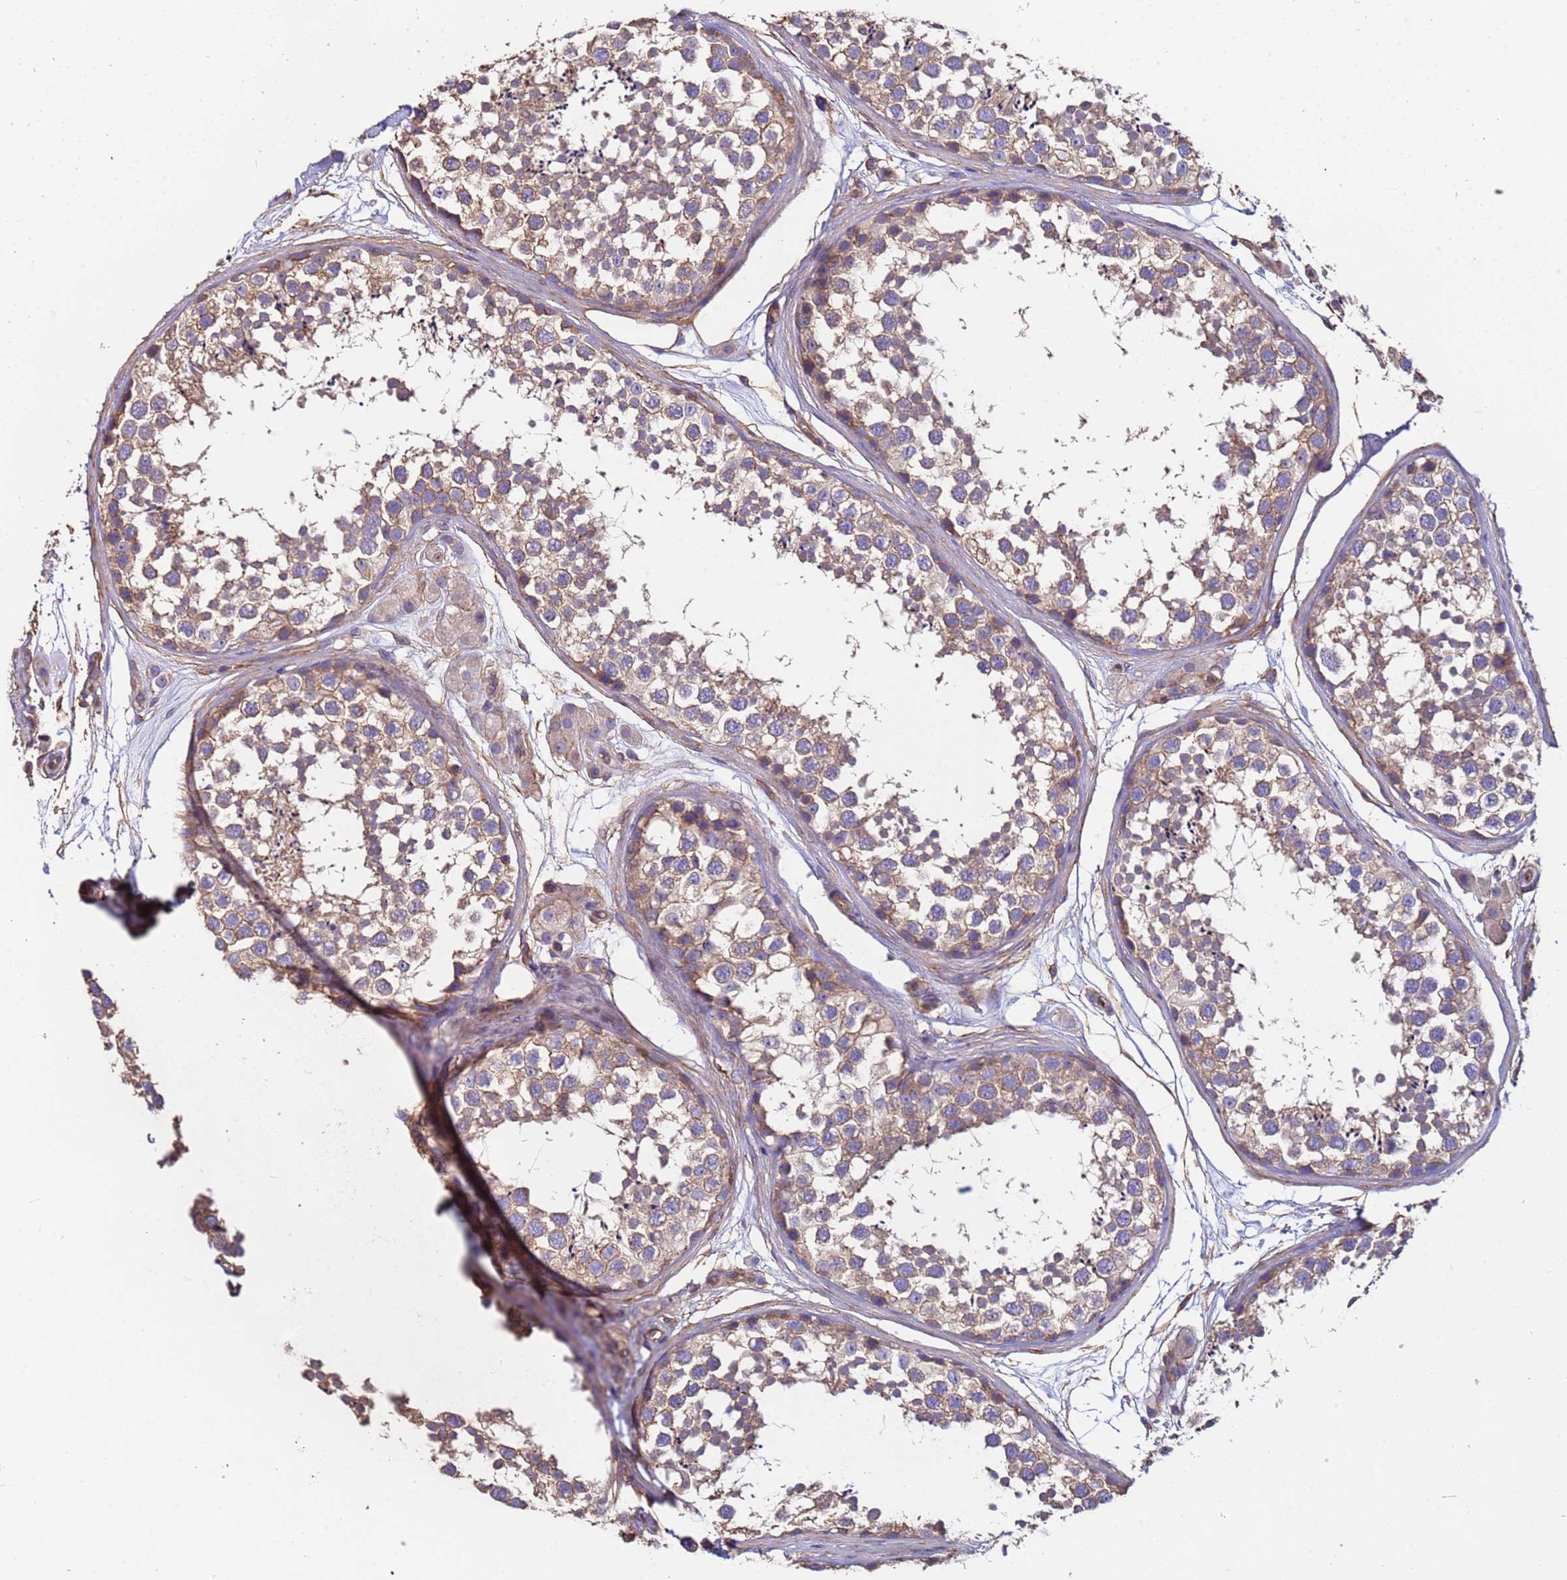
{"staining": {"intensity": "moderate", "quantity": ">75%", "location": "cytoplasmic/membranous"}, "tissue": "testis", "cell_type": "Cells in seminiferous ducts", "image_type": "normal", "snomed": [{"axis": "morphology", "description": "Normal tissue, NOS"}, {"axis": "topography", "description": "Testis"}], "caption": "A medium amount of moderate cytoplasmic/membranous staining is seen in about >75% of cells in seminiferous ducts in benign testis. (DAB (3,3'-diaminobenzidine) IHC with brightfield microscopy, high magnification).", "gene": "ZNF248", "patient": {"sex": "male", "age": 56}}